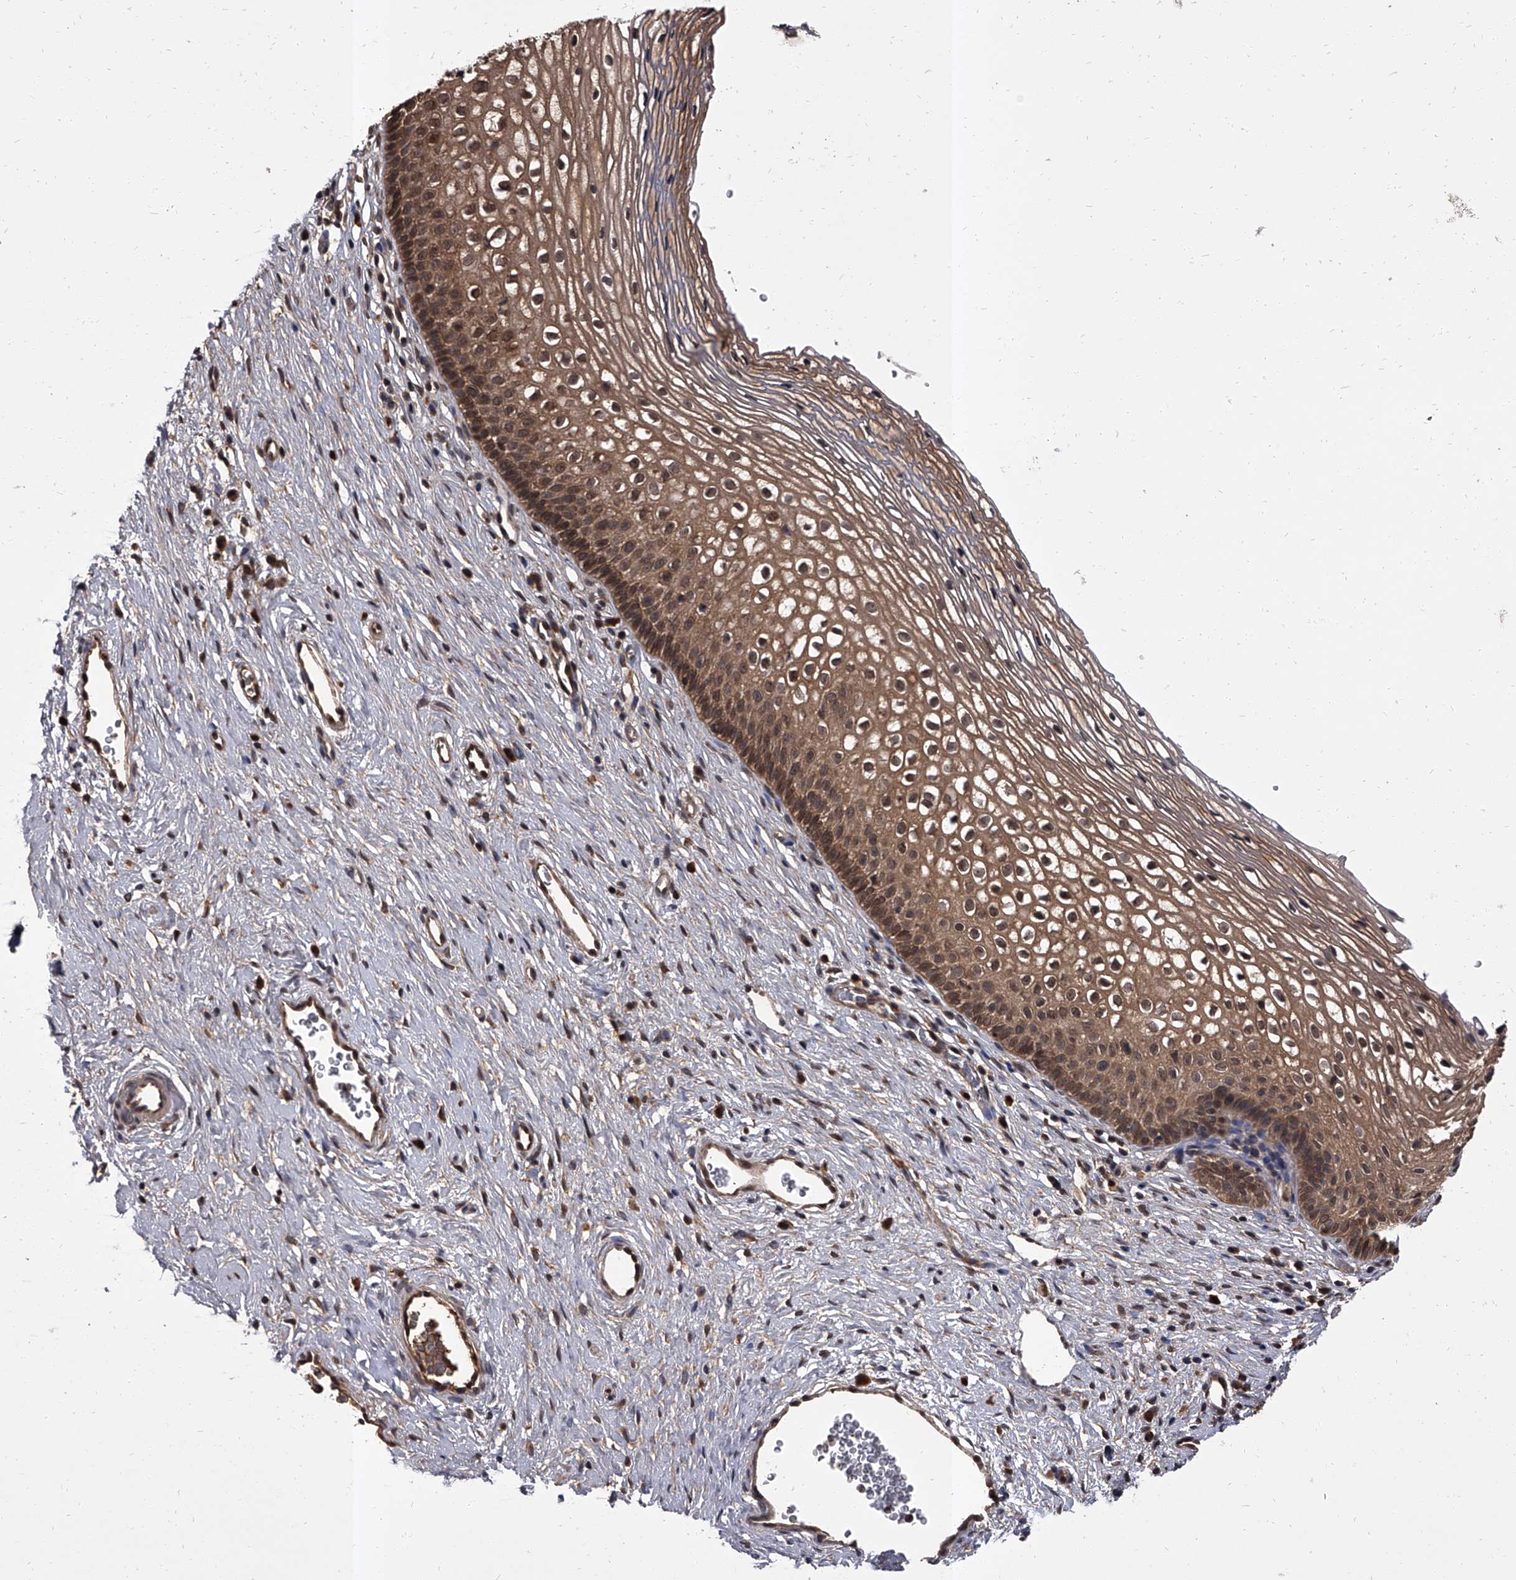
{"staining": {"intensity": "moderate", "quantity": ">75%", "location": "cytoplasmic/membranous,nuclear"}, "tissue": "cervix", "cell_type": "Glandular cells", "image_type": "normal", "snomed": [{"axis": "morphology", "description": "Normal tissue, NOS"}, {"axis": "topography", "description": "Cervix"}], "caption": "The immunohistochemical stain labels moderate cytoplasmic/membranous,nuclear positivity in glandular cells of benign cervix.", "gene": "SLC18B1", "patient": {"sex": "female", "age": 27}}